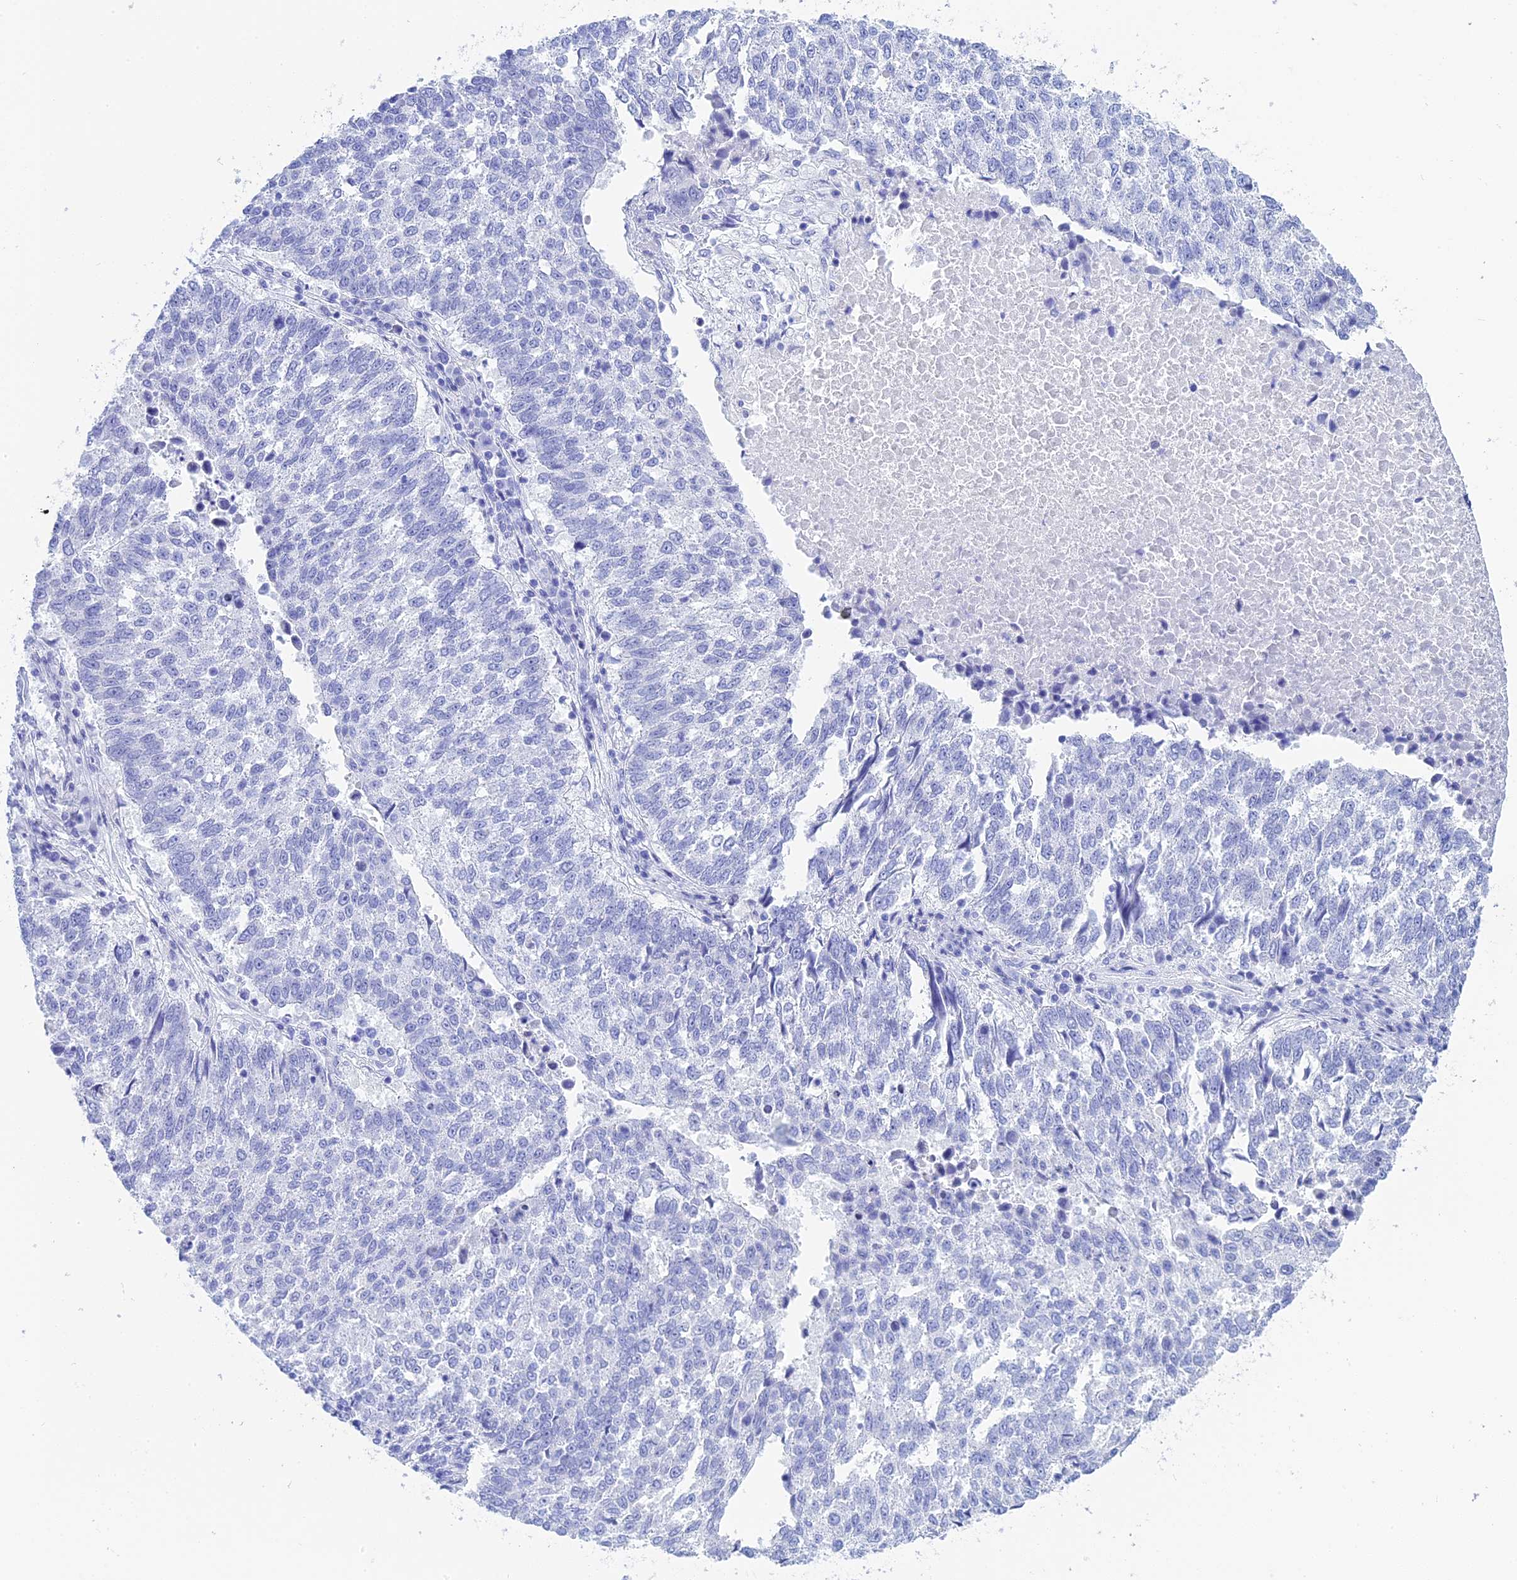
{"staining": {"intensity": "negative", "quantity": "none", "location": "none"}, "tissue": "lung cancer", "cell_type": "Tumor cells", "image_type": "cancer", "snomed": [{"axis": "morphology", "description": "Squamous cell carcinoma, NOS"}, {"axis": "topography", "description": "Lung"}], "caption": "DAB (3,3'-diaminobenzidine) immunohistochemical staining of human lung cancer reveals no significant positivity in tumor cells. (Brightfield microscopy of DAB (3,3'-diaminobenzidine) immunohistochemistry at high magnification).", "gene": "TEX101", "patient": {"sex": "male", "age": 73}}